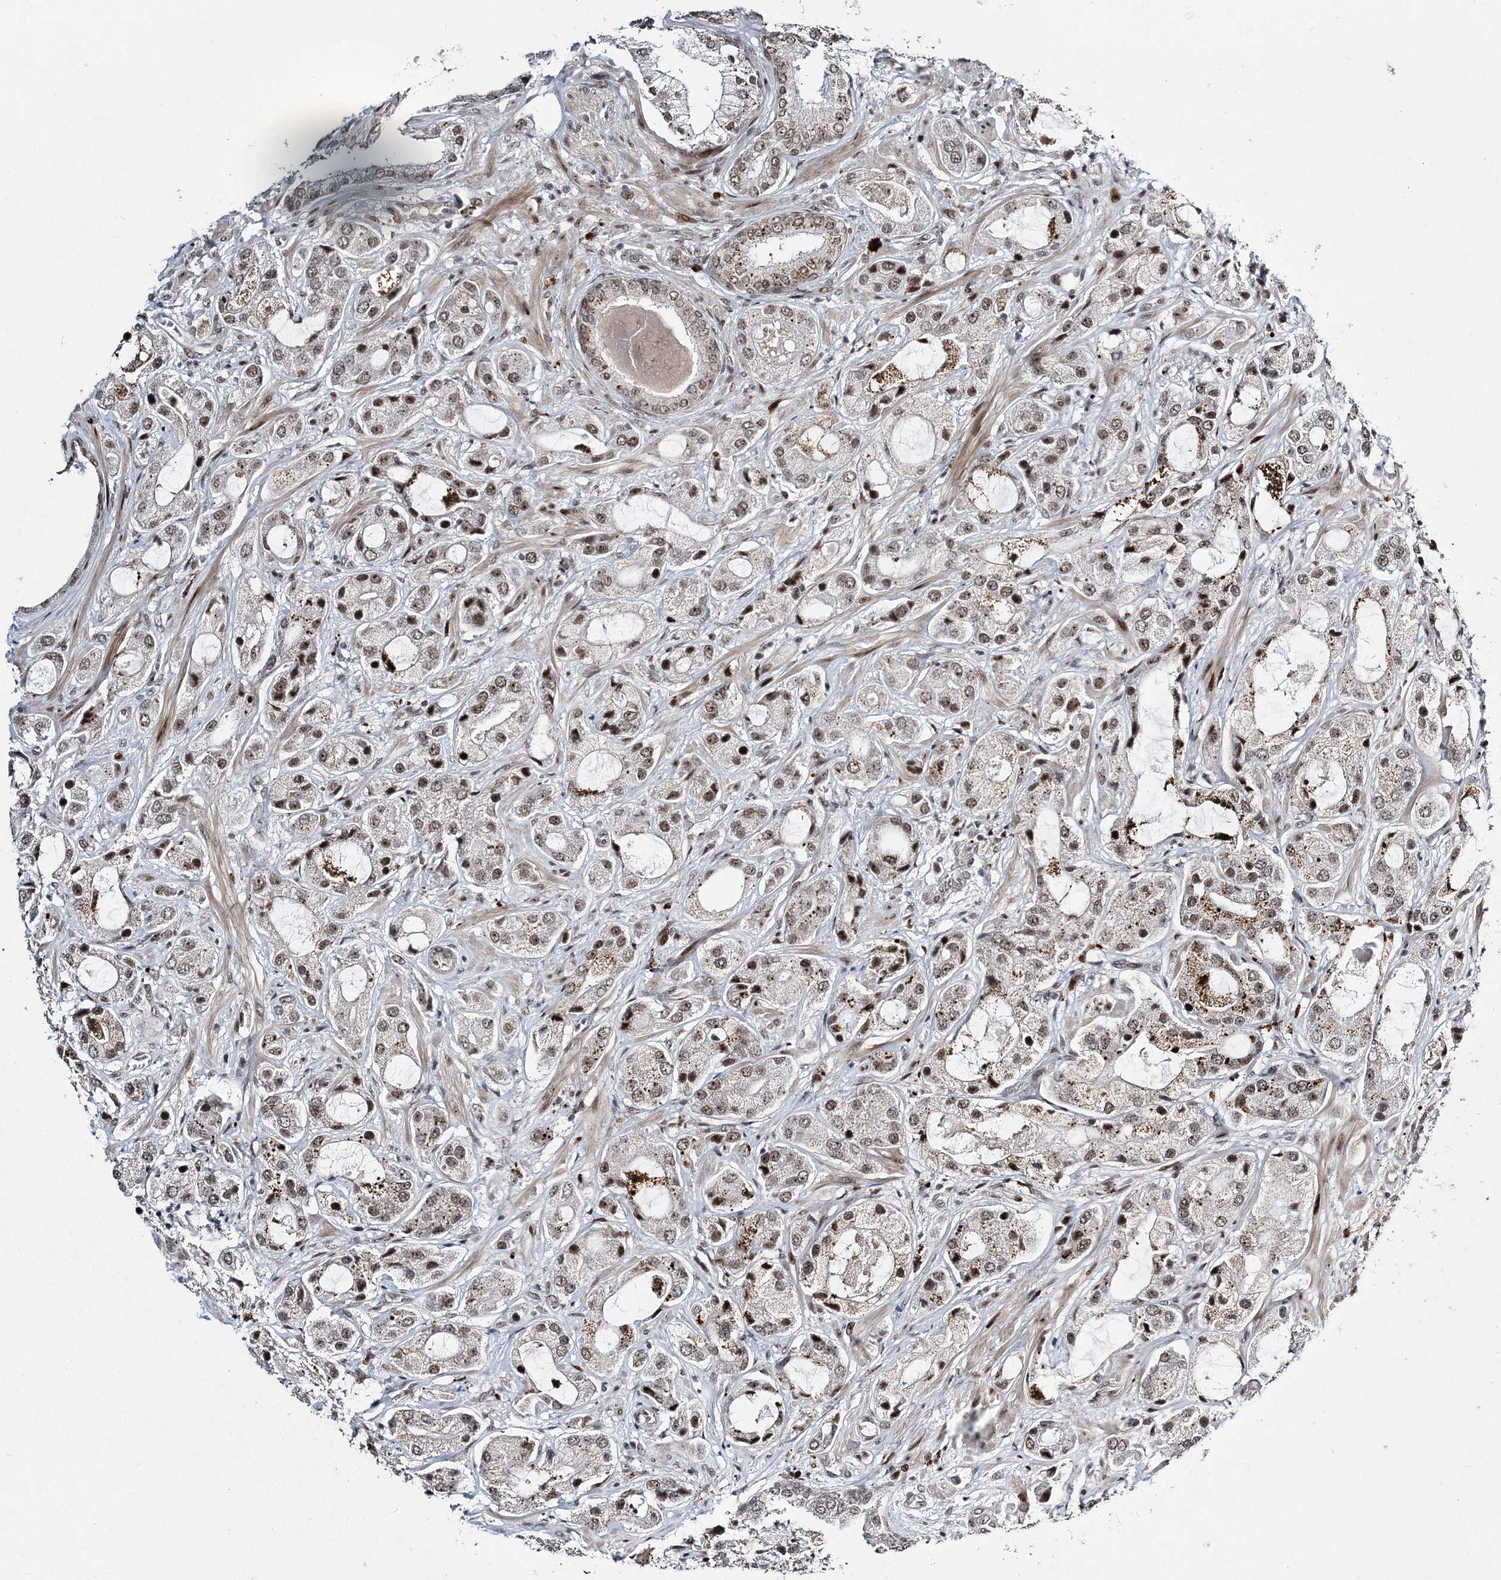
{"staining": {"intensity": "moderate", "quantity": ">75%", "location": "nuclear"}, "tissue": "prostate cancer", "cell_type": "Tumor cells", "image_type": "cancer", "snomed": [{"axis": "morphology", "description": "Normal tissue, NOS"}, {"axis": "morphology", "description": "Adenocarcinoma, High grade"}, {"axis": "topography", "description": "Prostate"}, {"axis": "topography", "description": "Peripheral nerve tissue"}], "caption": "Immunohistochemical staining of prostate high-grade adenocarcinoma demonstrates medium levels of moderate nuclear staining in approximately >75% of tumor cells.", "gene": "CWC22", "patient": {"sex": "male", "age": 59}}